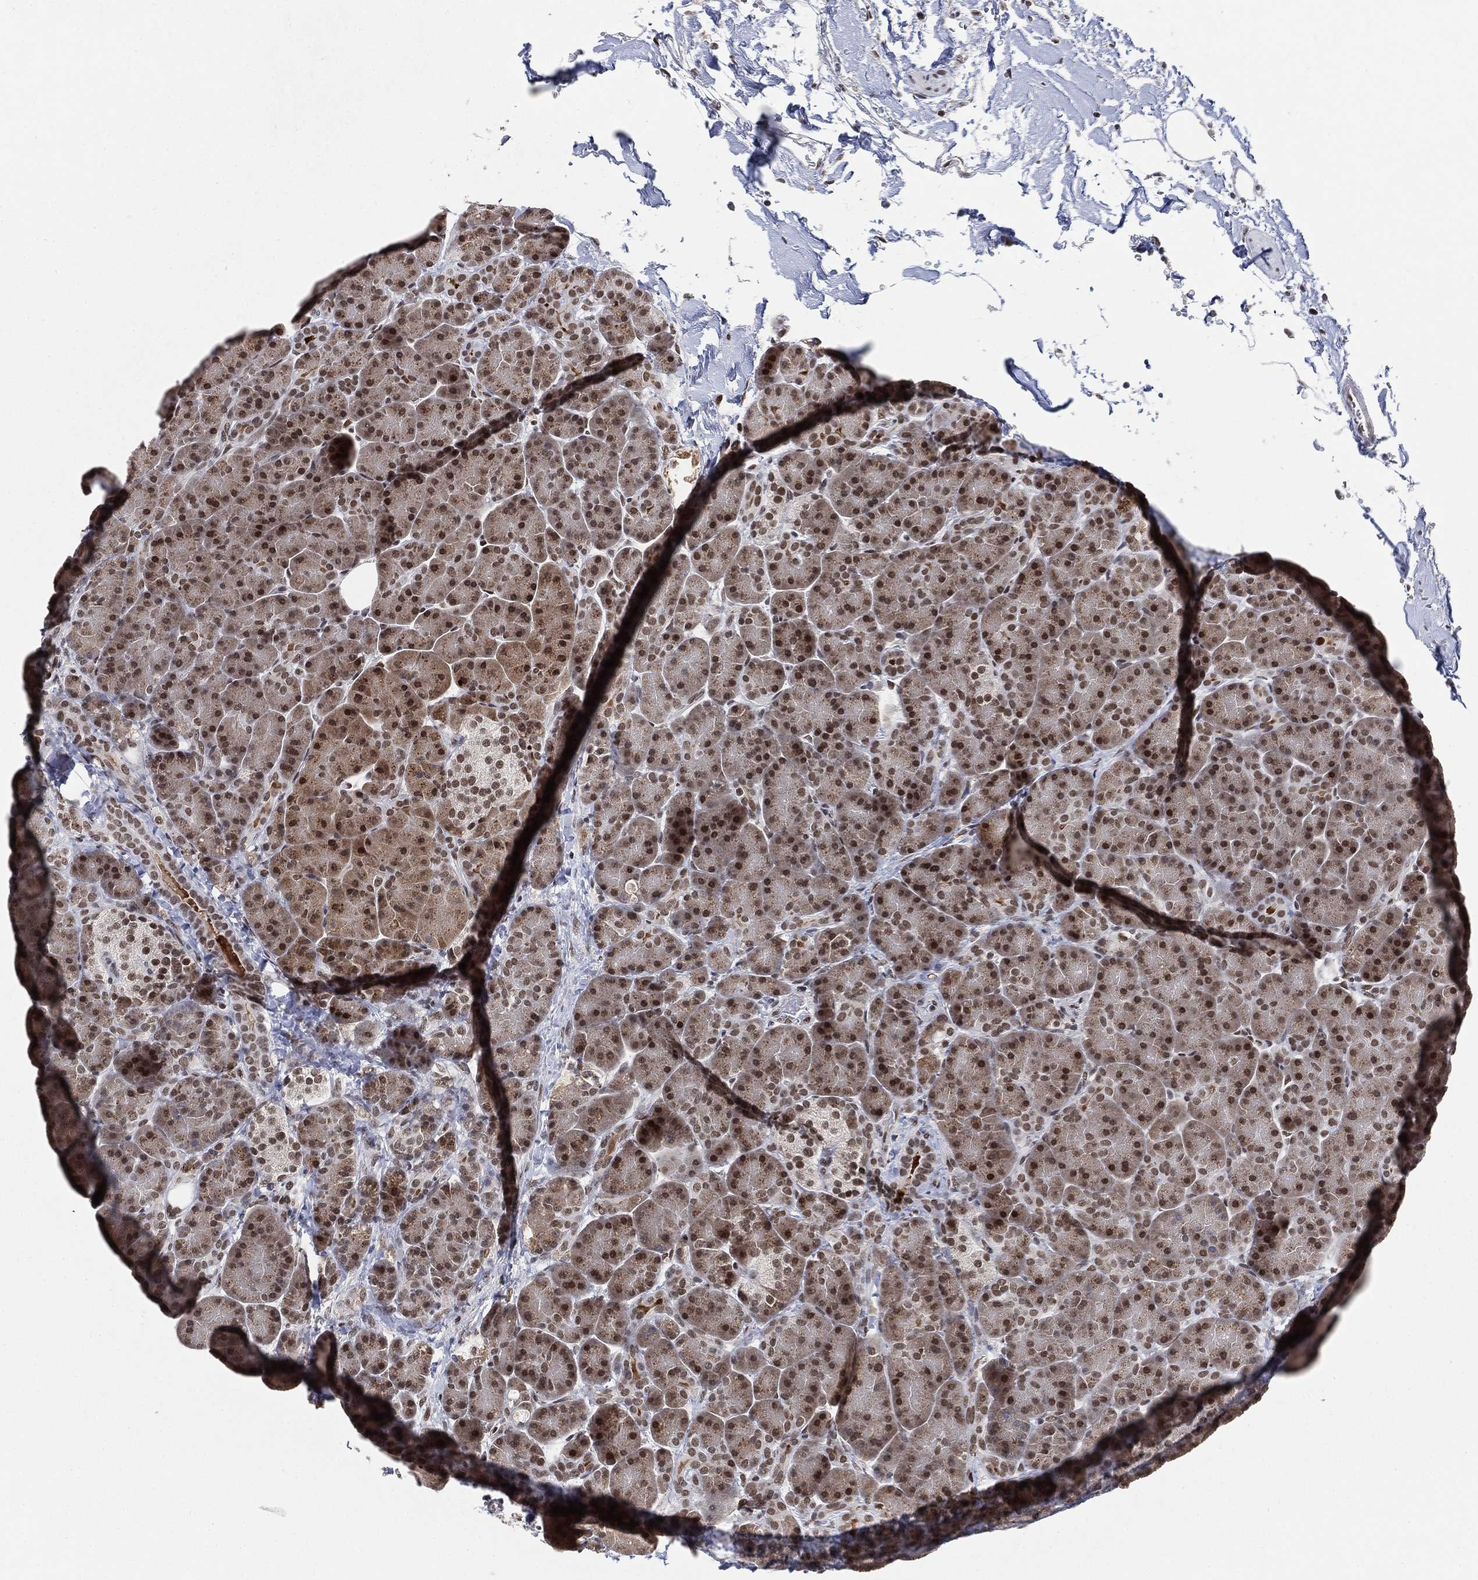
{"staining": {"intensity": "strong", "quantity": "25%-75%", "location": "nuclear"}, "tissue": "pancreas", "cell_type": "Exocrine glandular cells", "image_type": "normal", "snomed": [{"axis": "morphology", "description": "Normal tissue, NOS"}, {"axis": "topography", "description": "Pancreas"}], "caption": "The immunohistochemical stain shows strong nuclear expression in exocrine glandular cells of normal pancreas.", "gene": "YLPM1", "patient": {"sex": "female", "age": 63}}